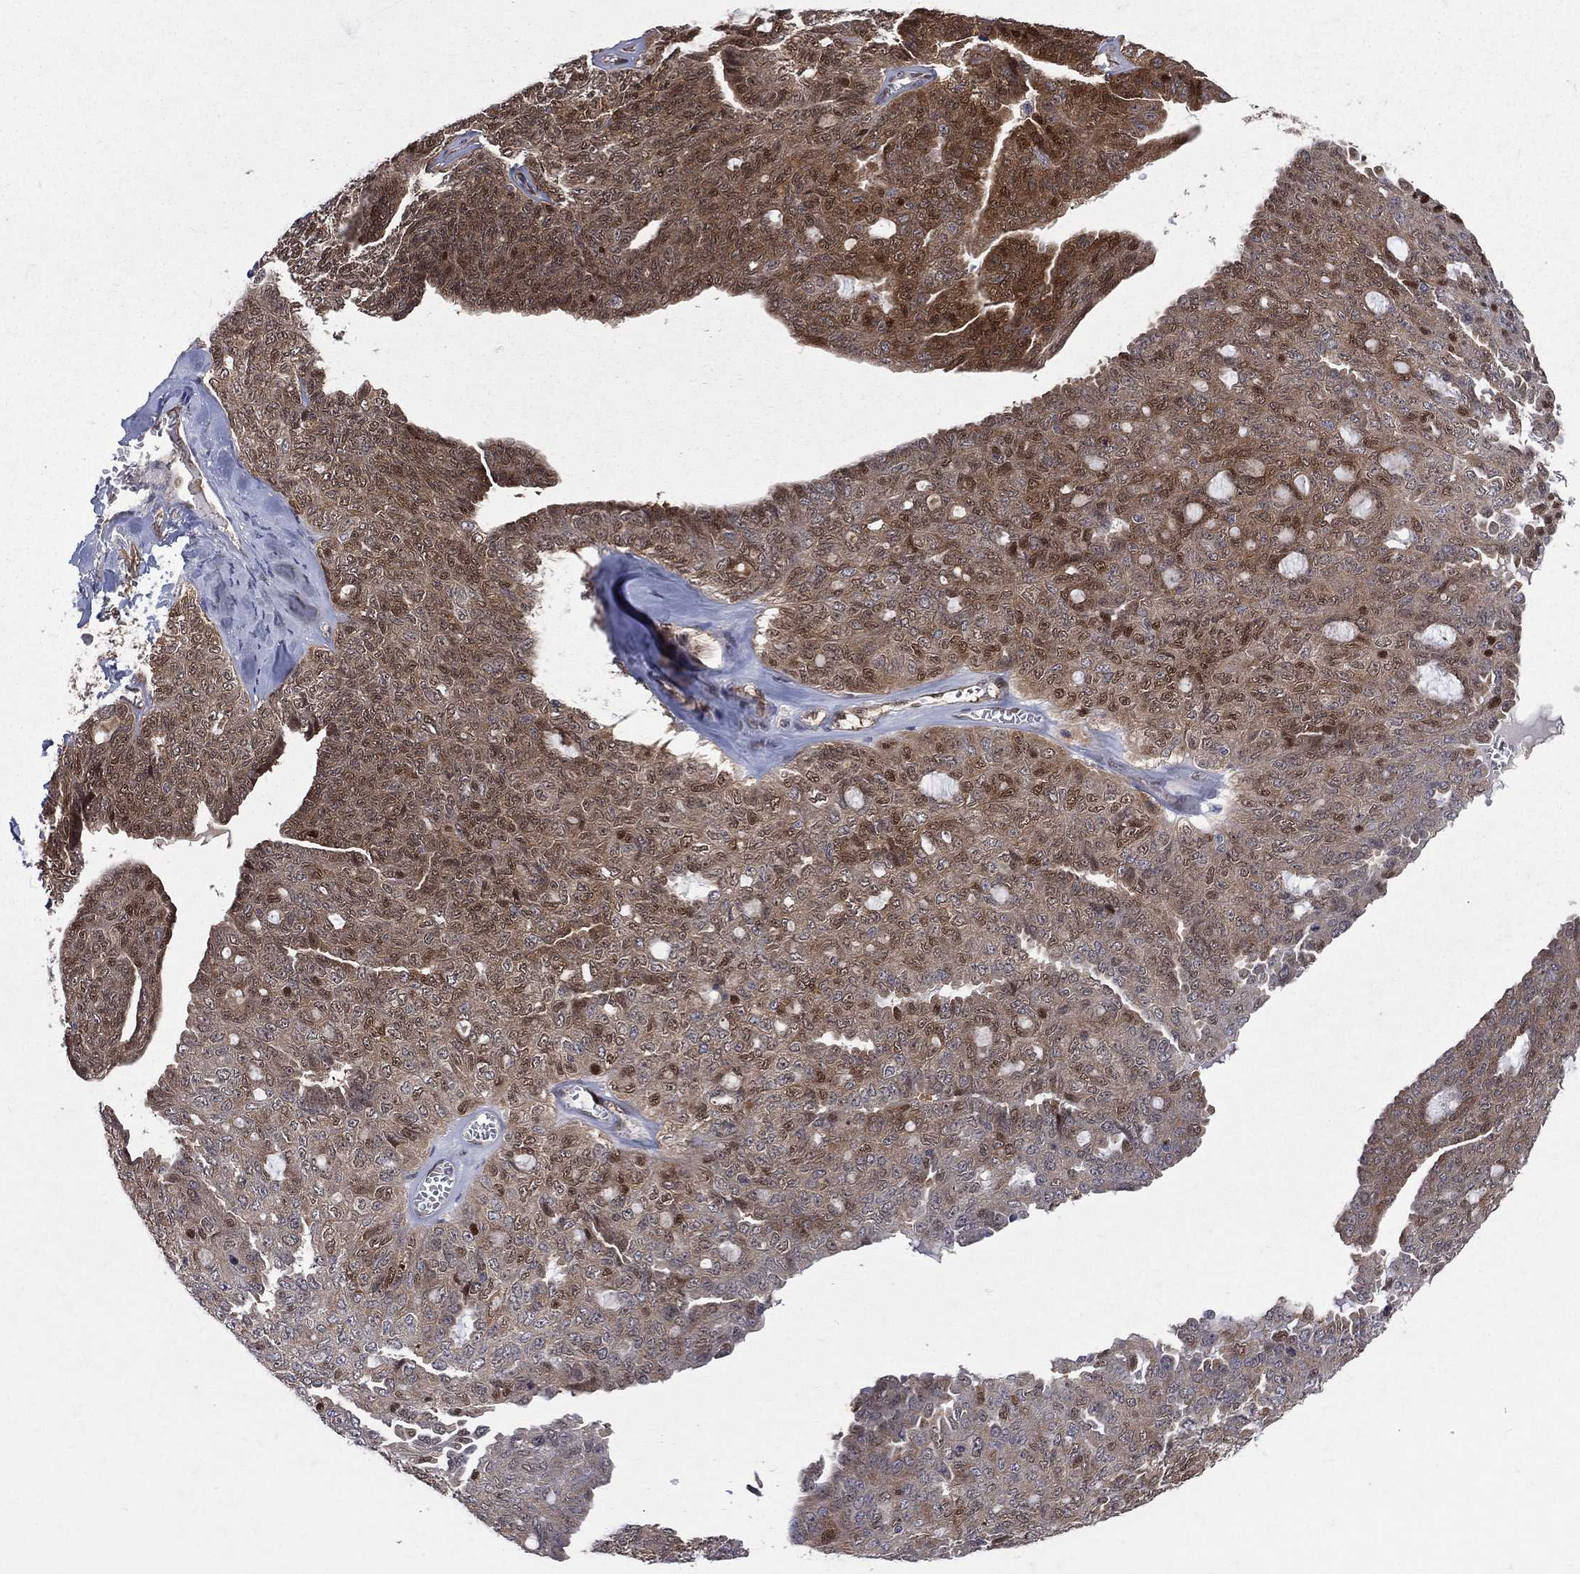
{"staining": {"intensity": "moderate", "quantity": "25%-75%", "location": "cytoplasmic/membranous,nuclear"}, "tissue": "ovarian cancer", "cell_type": "Tumor cells", "image_type": "cancer", "snomed": [{"axis": "morphology", "description": "Cystadenocarcinoma, serous, NOS"}, {"axis": "topography", "description": "Ovary"}], "caption": "Moderate cytoplasmic/membranous and nuclear positivity for a protein is appreciated in approximately 25%-75% of tumor cells of ovarian cancer (serous cystadenocarcinoma) using immunohistochemistry (IHC).", "gene": "GMPR2", "patient": {"sex": "female", "age": 71}}